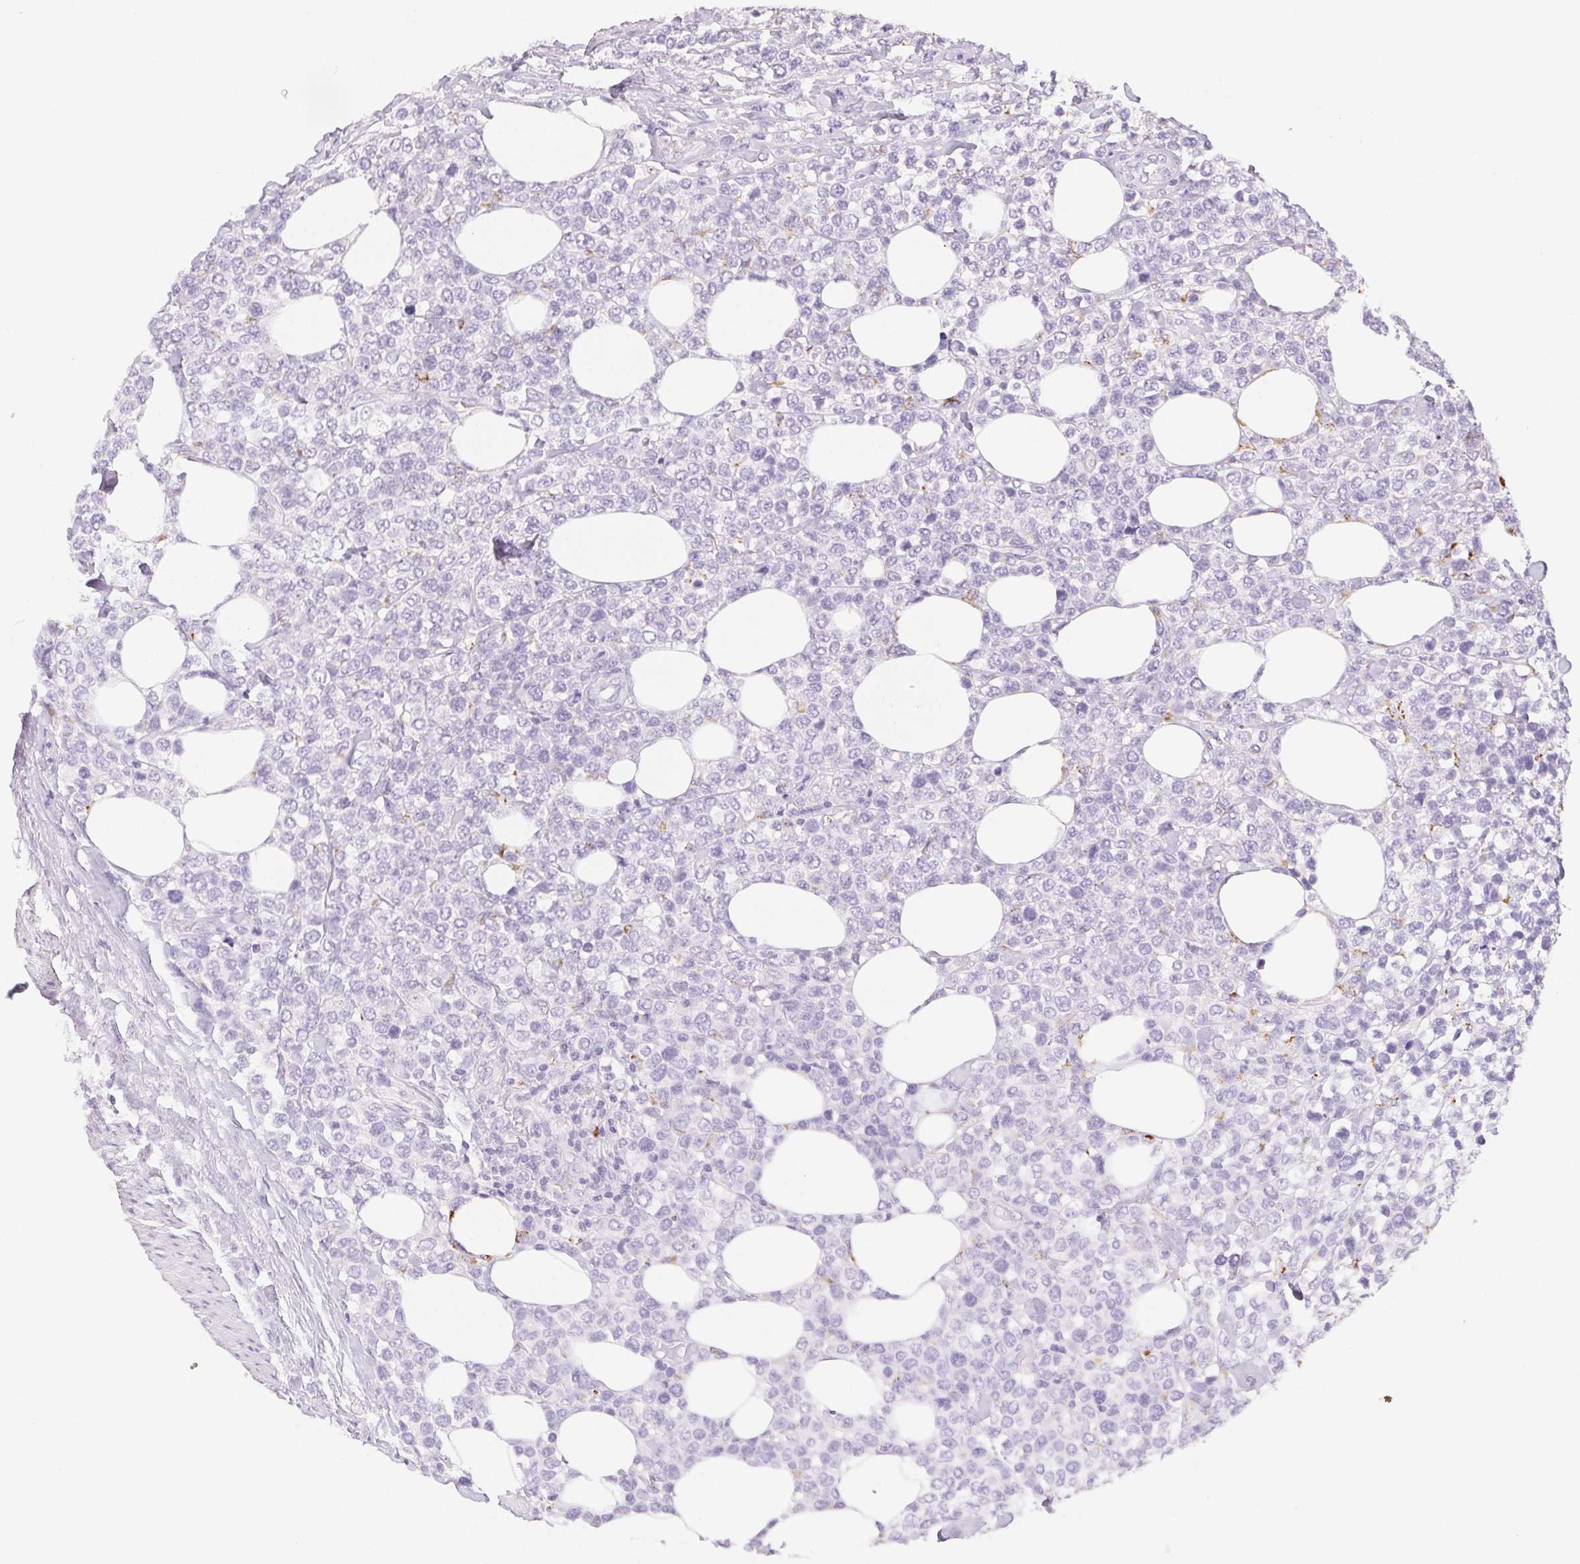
{"staining": {"intensity": "negative", "quantity": "none", "location": "none"}, "tissue": "lymphoma", "cell_type": "Tumor cells", "image_type": "cancer", "snomed": [{"axis": "morphology", "description": "Malignant lymphoma, non-Hodgkin's type, High grade"}, {"axis": "topography", "description": "Soft tissue"}], "caption": "Protein analysis of lymphoma displays no significant positivity in tumor cells. (Stains: DAB (3,3'-diaminobenzidine) immunohistochemistry (IHC) with hematoxylin counter stain, Microscopy: brightfield microscopy at high magnification).", "gene": "LIPA", "patient": {"sex": "female", "age": 56}}